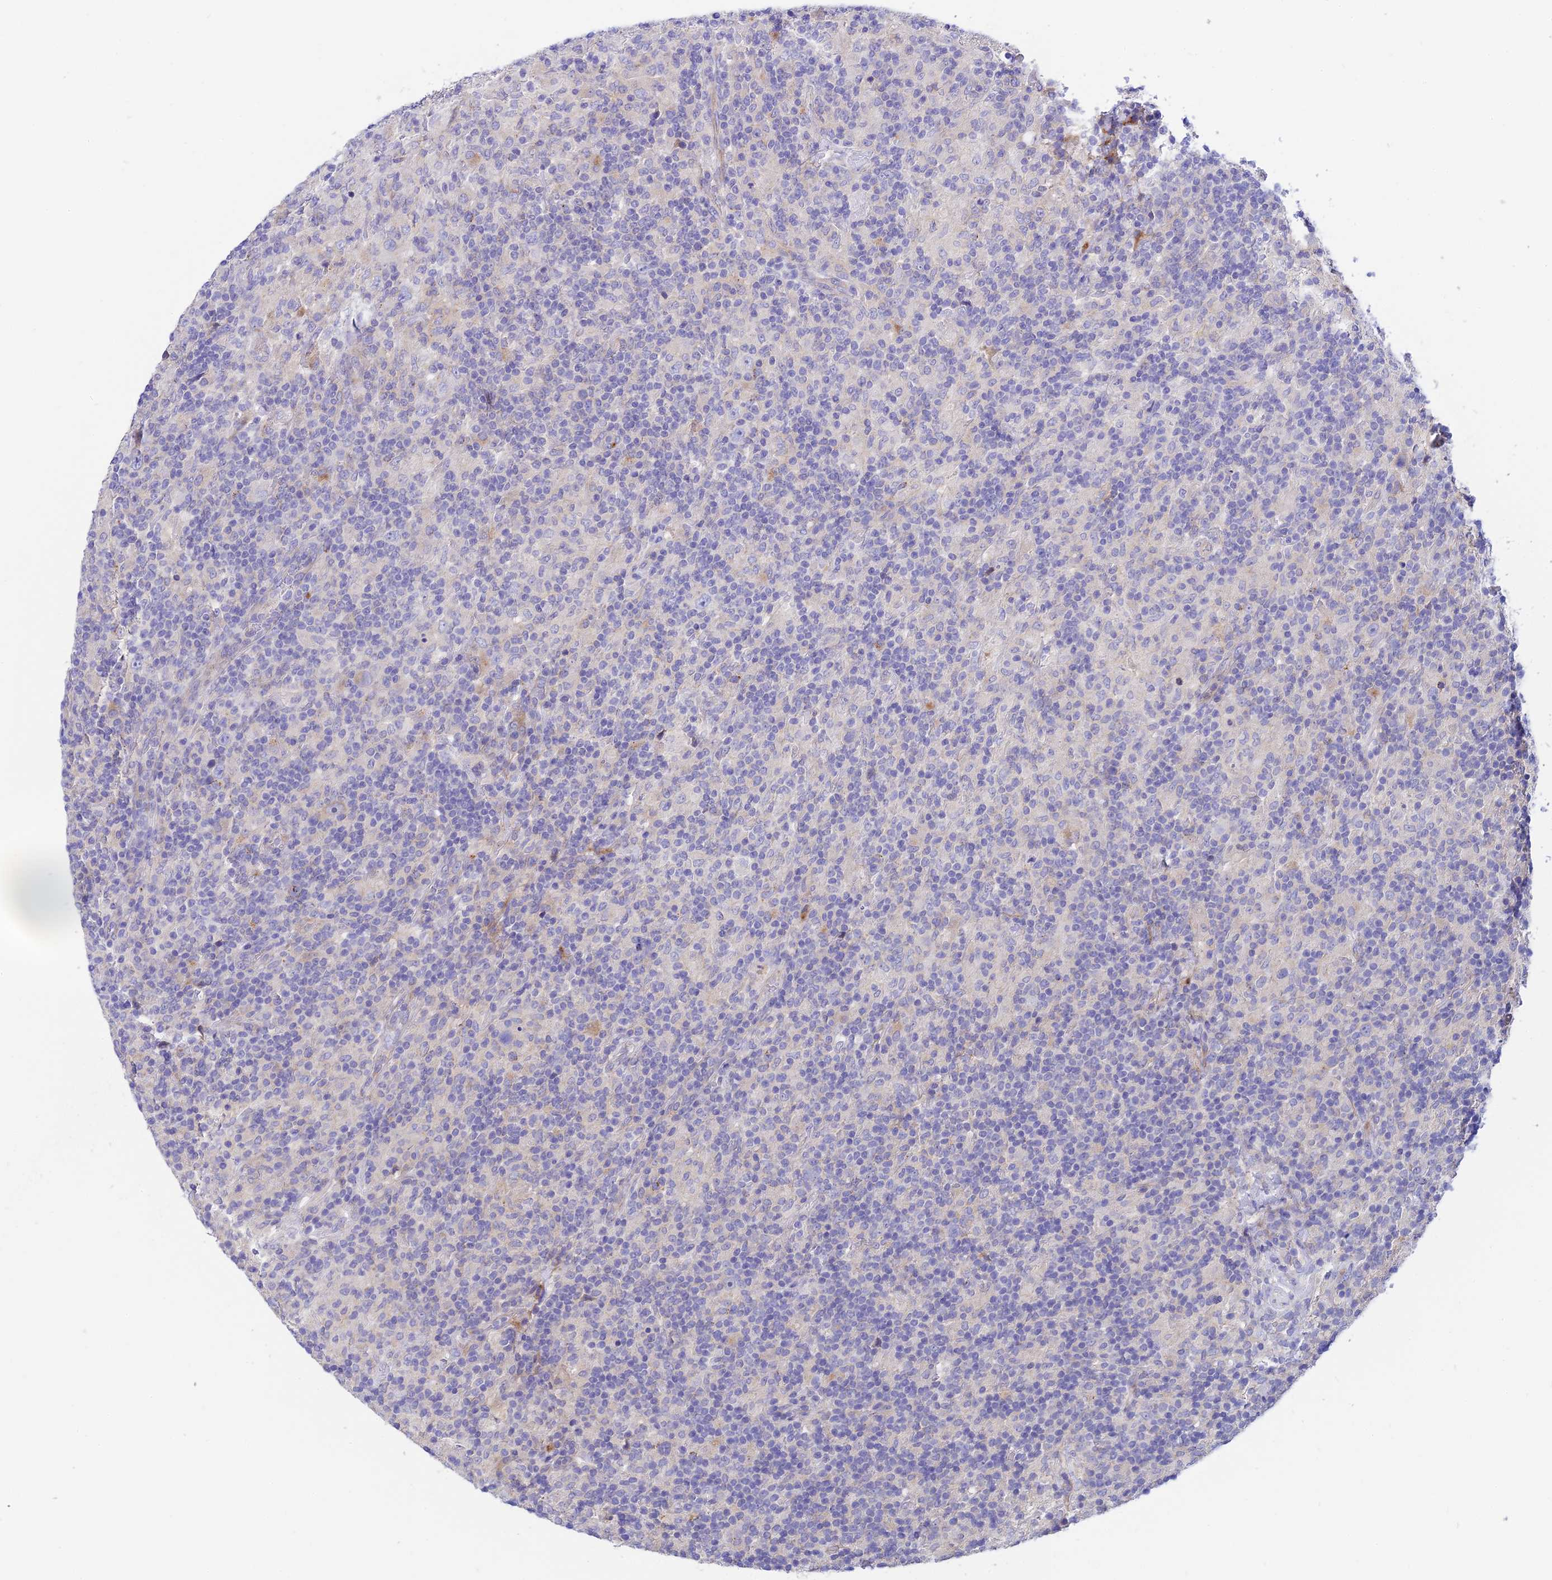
{"staining": {"intensity": "negative", "quantity": "none", "location": "none"}, "tissue": "lymphoma", "cell_type": "Tumor cells", "image_type": "cancer", "snomed": [{"axis": "morphology", "description": "Hodgkin's disease, NOS"}, {"axis": "topography", "description": "Lymph node"}], "caption": "This is a image of immunohistochemistry staining of Hodgkin's disease, which shows no positivity in tumor cells.", "gene": "CCDC157", "patient": {"sex": "male", "age": 70}}